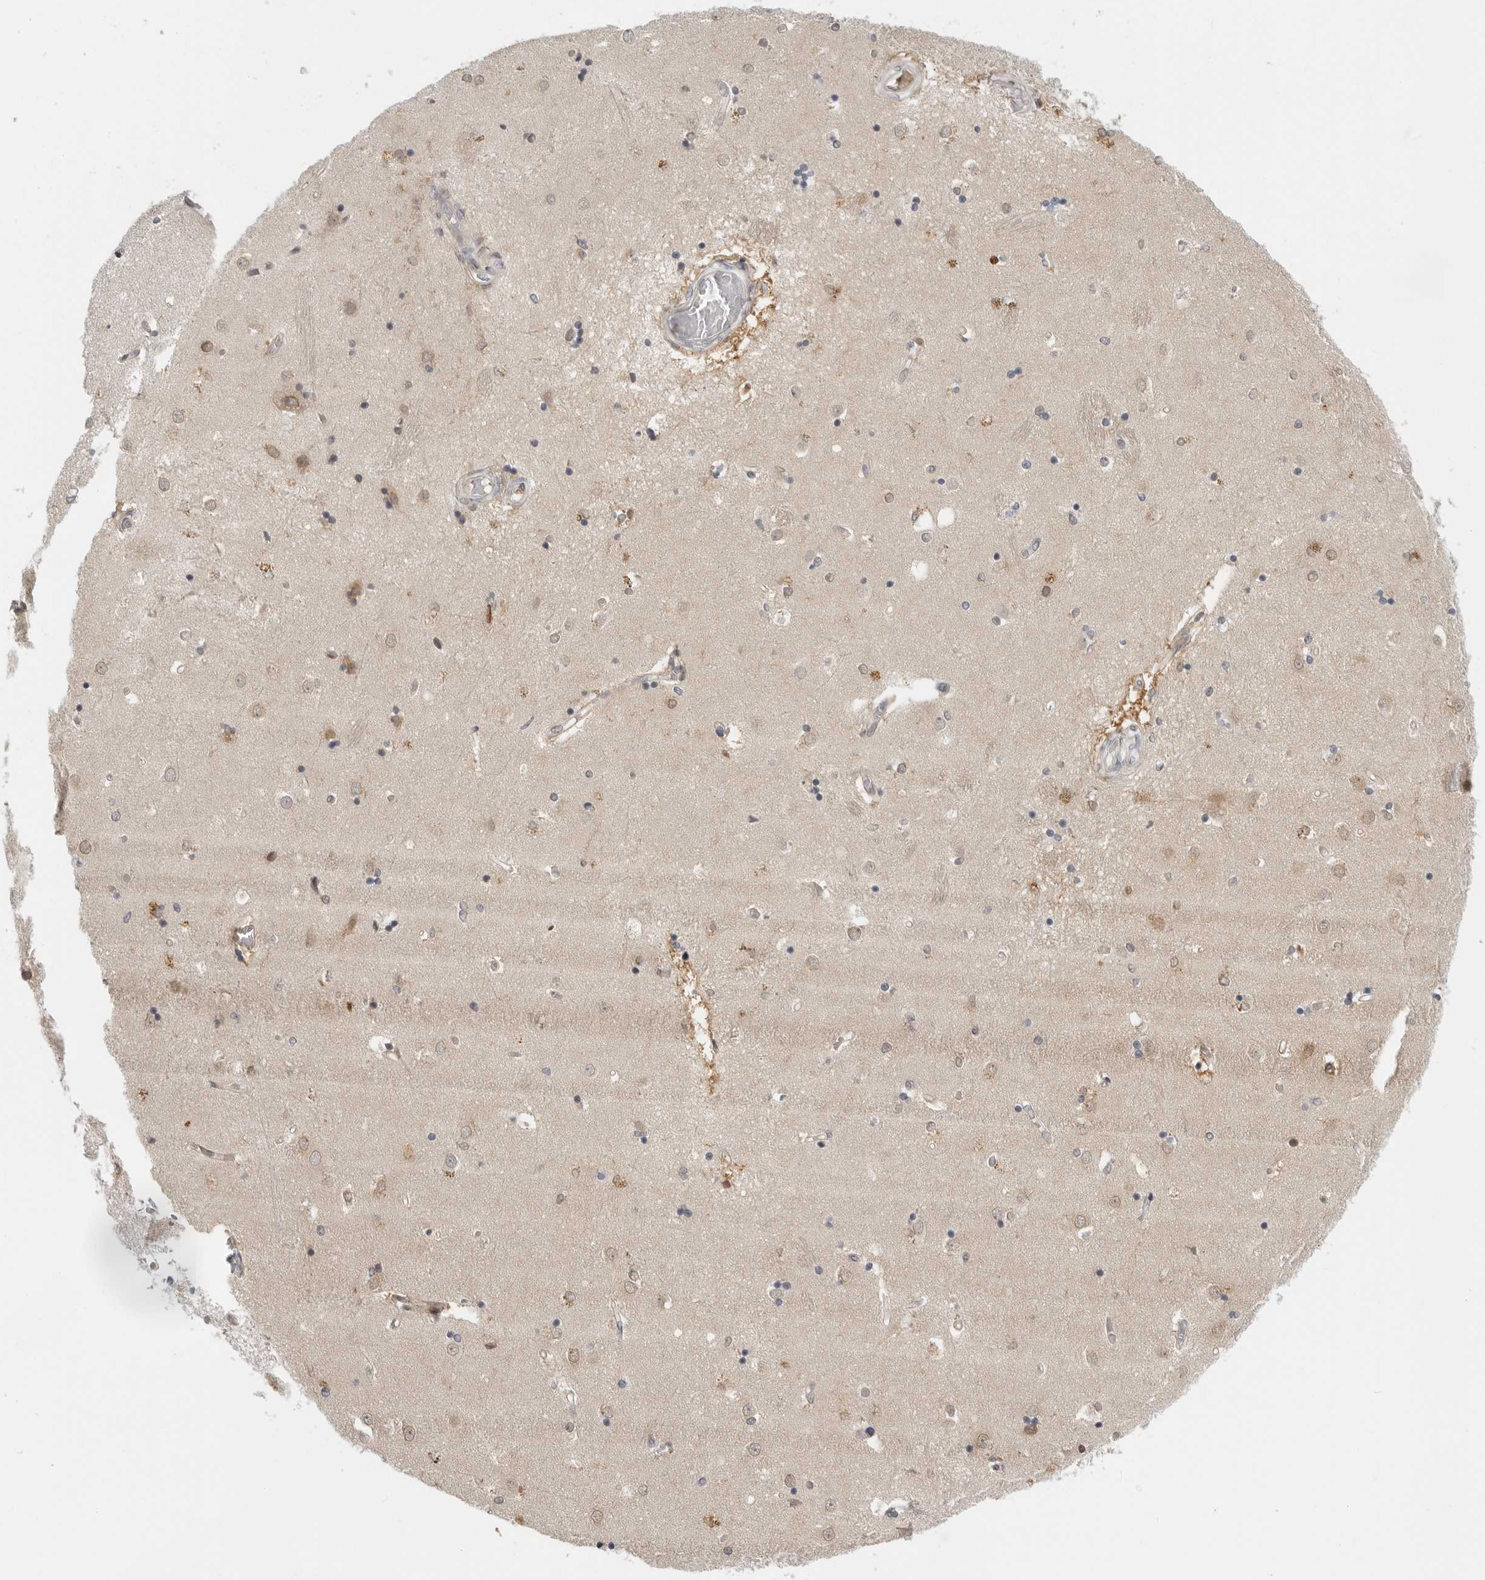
{"staining": {"intensity": "negative", "quantity": "none", "location": "none"}, "tissue": "caudate", "cell_type": "Glial cells", "image_type": "normal", "snomed": [{"axis": "morphology", "description": "Normal tissue, NOS"}, {"axis": "topography", "description": "Lateral ventricle wall"}], "caption": "Immunohistochemistry (IHC) photomicrograph of normal caudate: human caudate stained with DAB (3,3'-diaminobenzidine) exhibits no significant protein expression in glial cells.", "gene": "CTIF", "patient": {"sex": "male", "age": 45}}